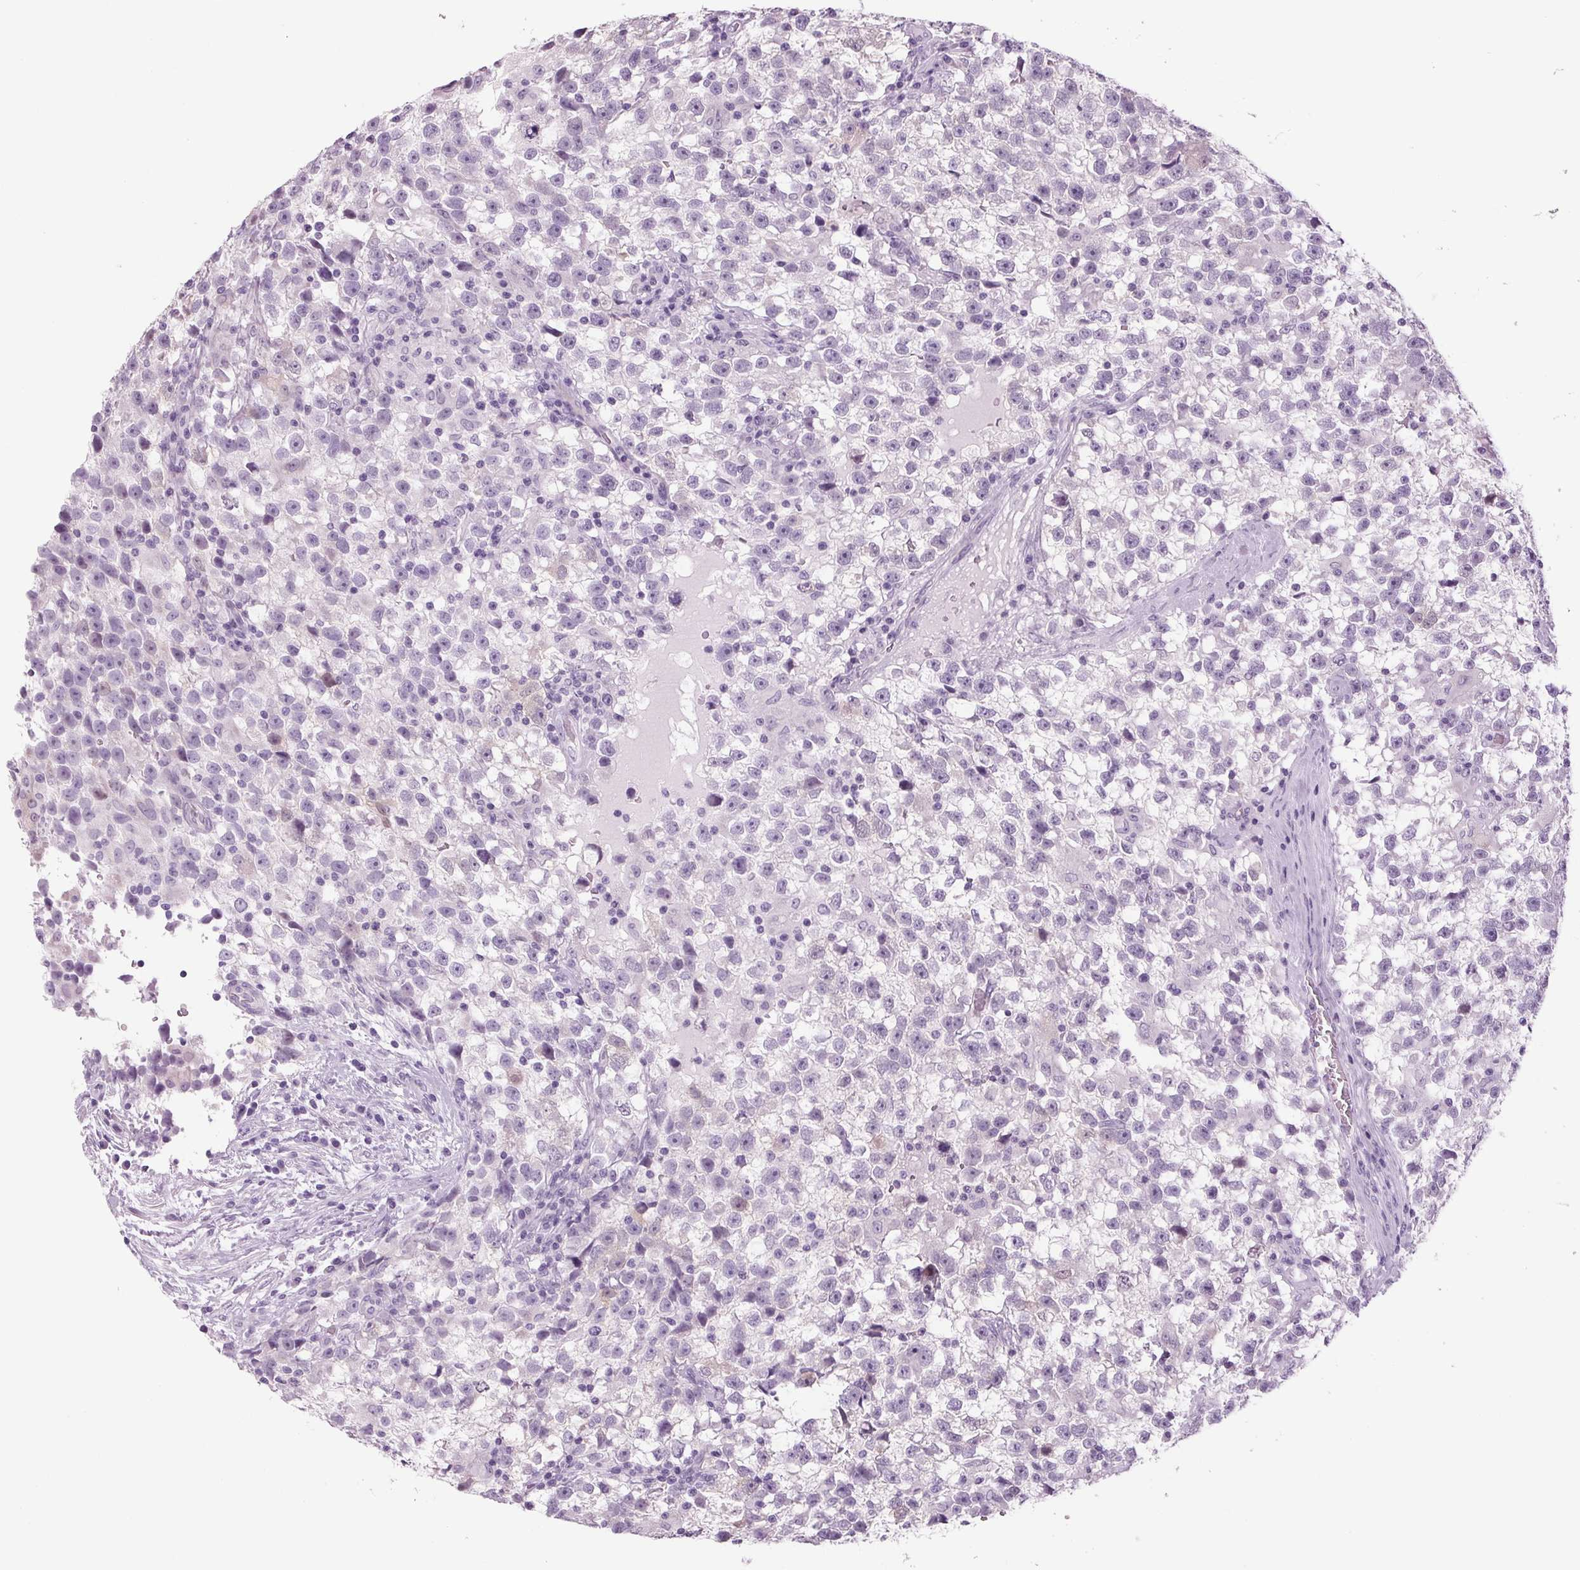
{"staining": {"intensity": "negative", "quantity": "none", "location": "none"}, "tissue": "testis cancer", "cell_type": "Tumor cells", "image_type": "cancer", "snomed": [{"axis": "morphology", "description": "Seminoma, NOS"}, {"axis": "topography", "description": "Testis"}], "caption": "IHC of human testis cancer exhibits no expression in tumor cells.", "gene": "PPP1R1A", "patient": {"sex": "male", "age": 31}}